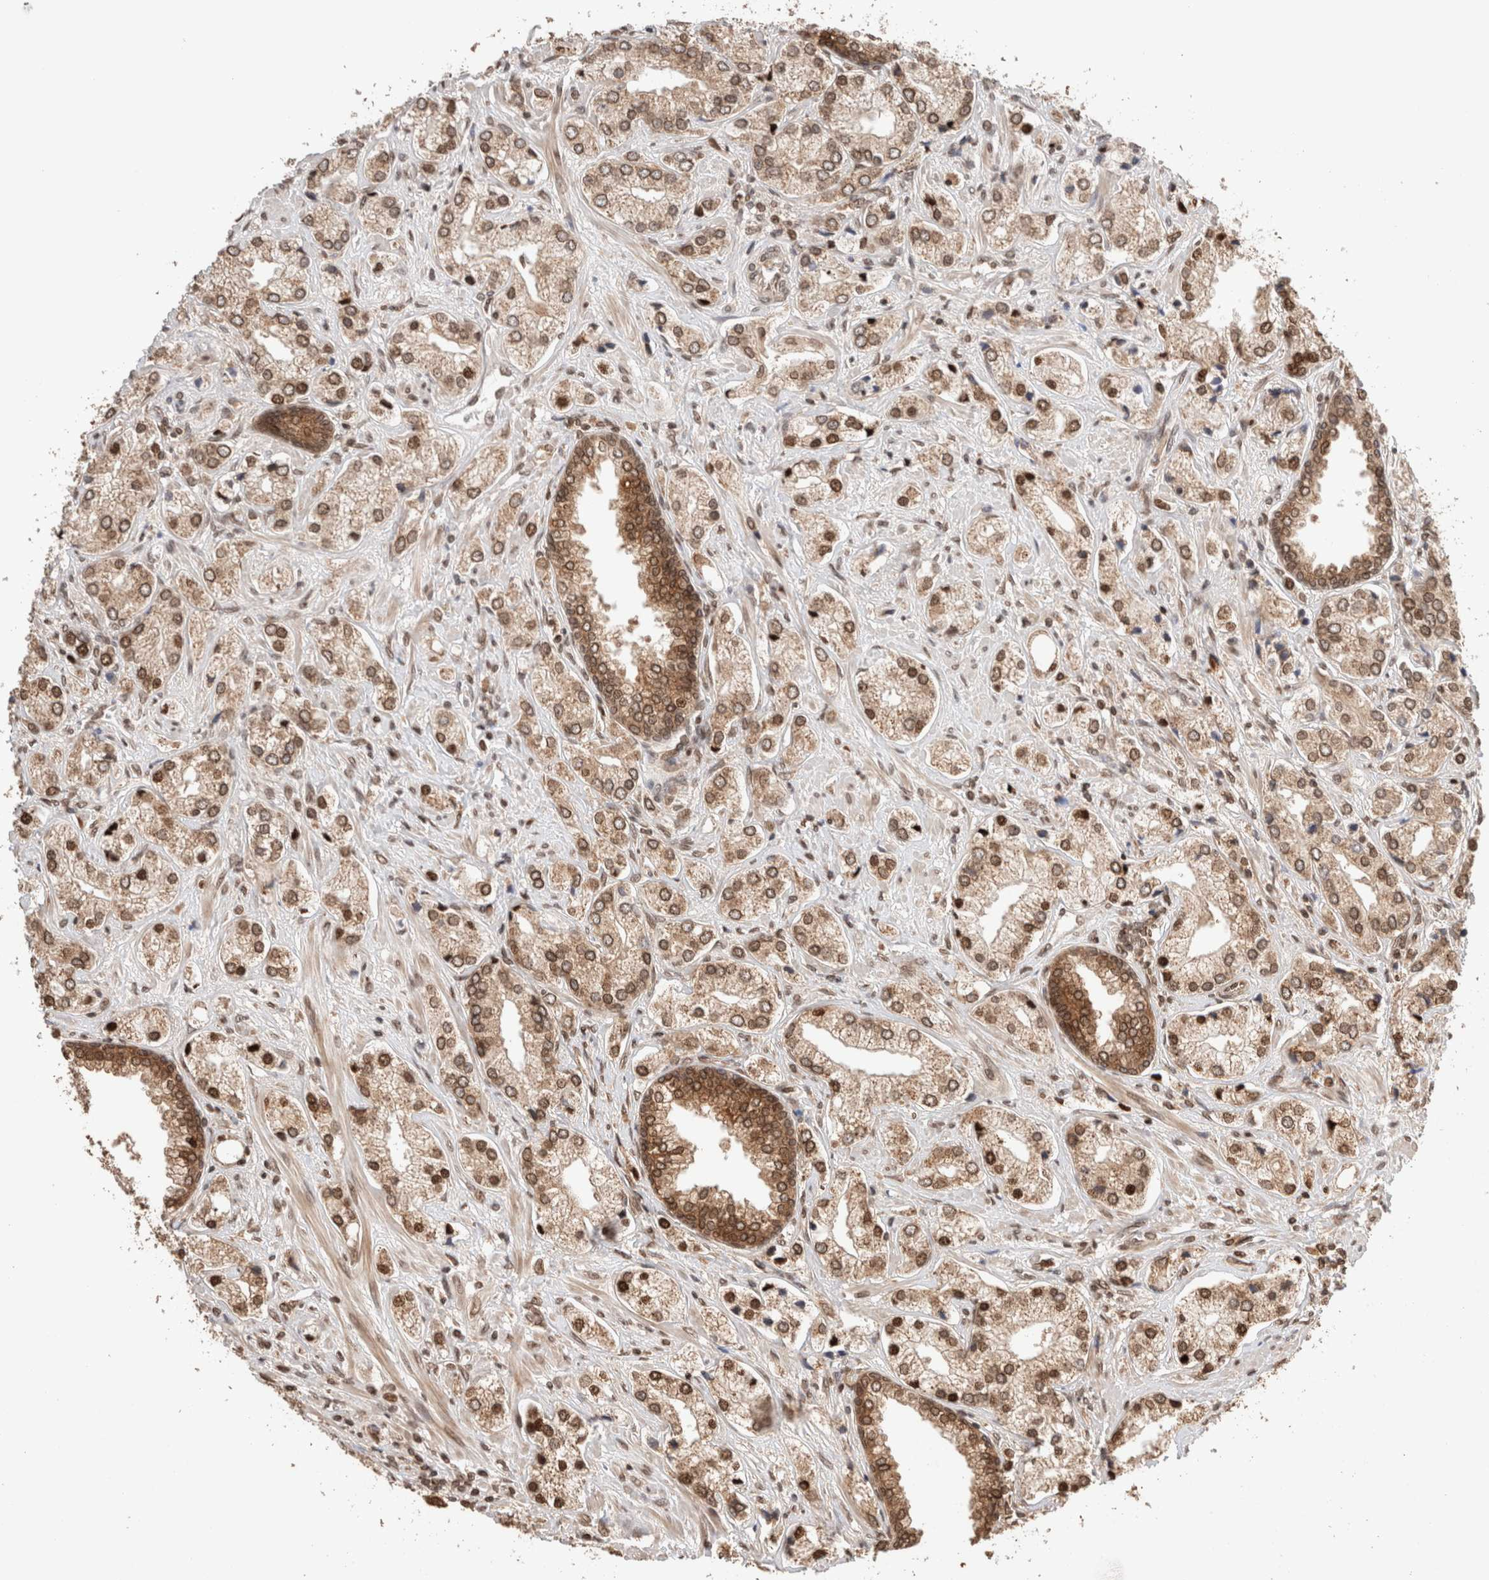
{"staining": {"intensity": "moderate", "quantity": ">75%", "location": "cytoplasmic/membranous,nuclear"}, "tissue": "prostate cancer", "cell_type": "Tumor cells", "image_type": "cancer", "snomed": [{"axis": "morphology", "description": "Adenocarcinoma, High grade"}, {"axis": "topography", "description": "Prostate"}], "caption": "Tumor cells demonstrate medium levels of moderate cytoplasmic/membranous and nuclear expression in about >75% of cells in human prostate cancer.", "gene": "TPR", "patient": {"sex": "male", "age": 66}}